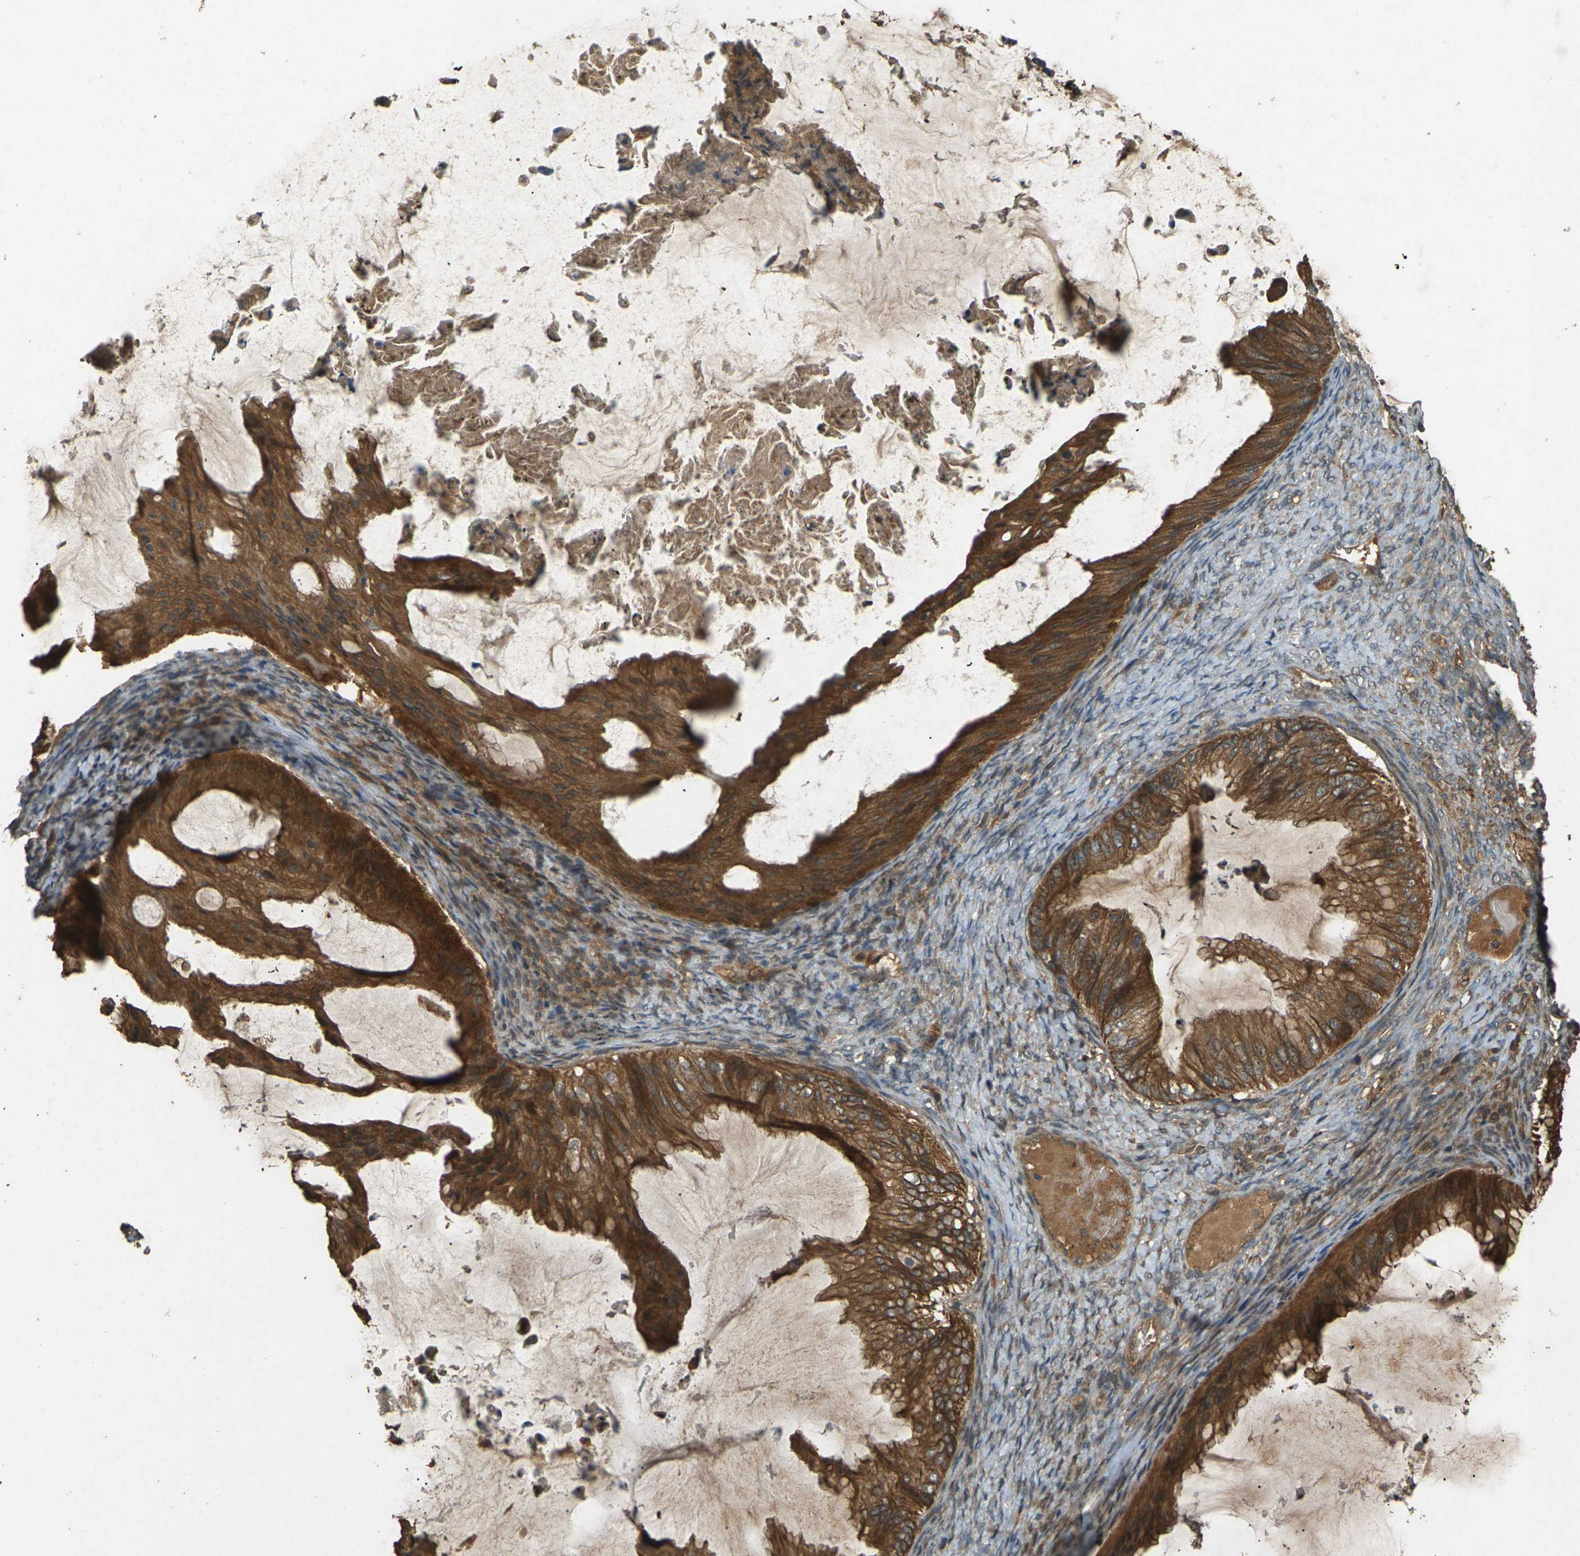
{"staining": {"intensity": "strong", "quantity": ">75%", "location": "cytoplasmic/membranous"}, "tissue": "ovarian cancer", "cell_type": "Tumor cells", "image_type": "cancer", "snomed": [{"axis": "morphology", "description": "Cystadenocarcinoma, mucinous, NOS"}, {"axis": "topography", "description": "Ovary"}], "caption": "Human ovarian cancer stained with a protein marker displays strong staining in tumor cells.", "gene": "TAP1", "patient": {"sex": "female", "age": 61}}